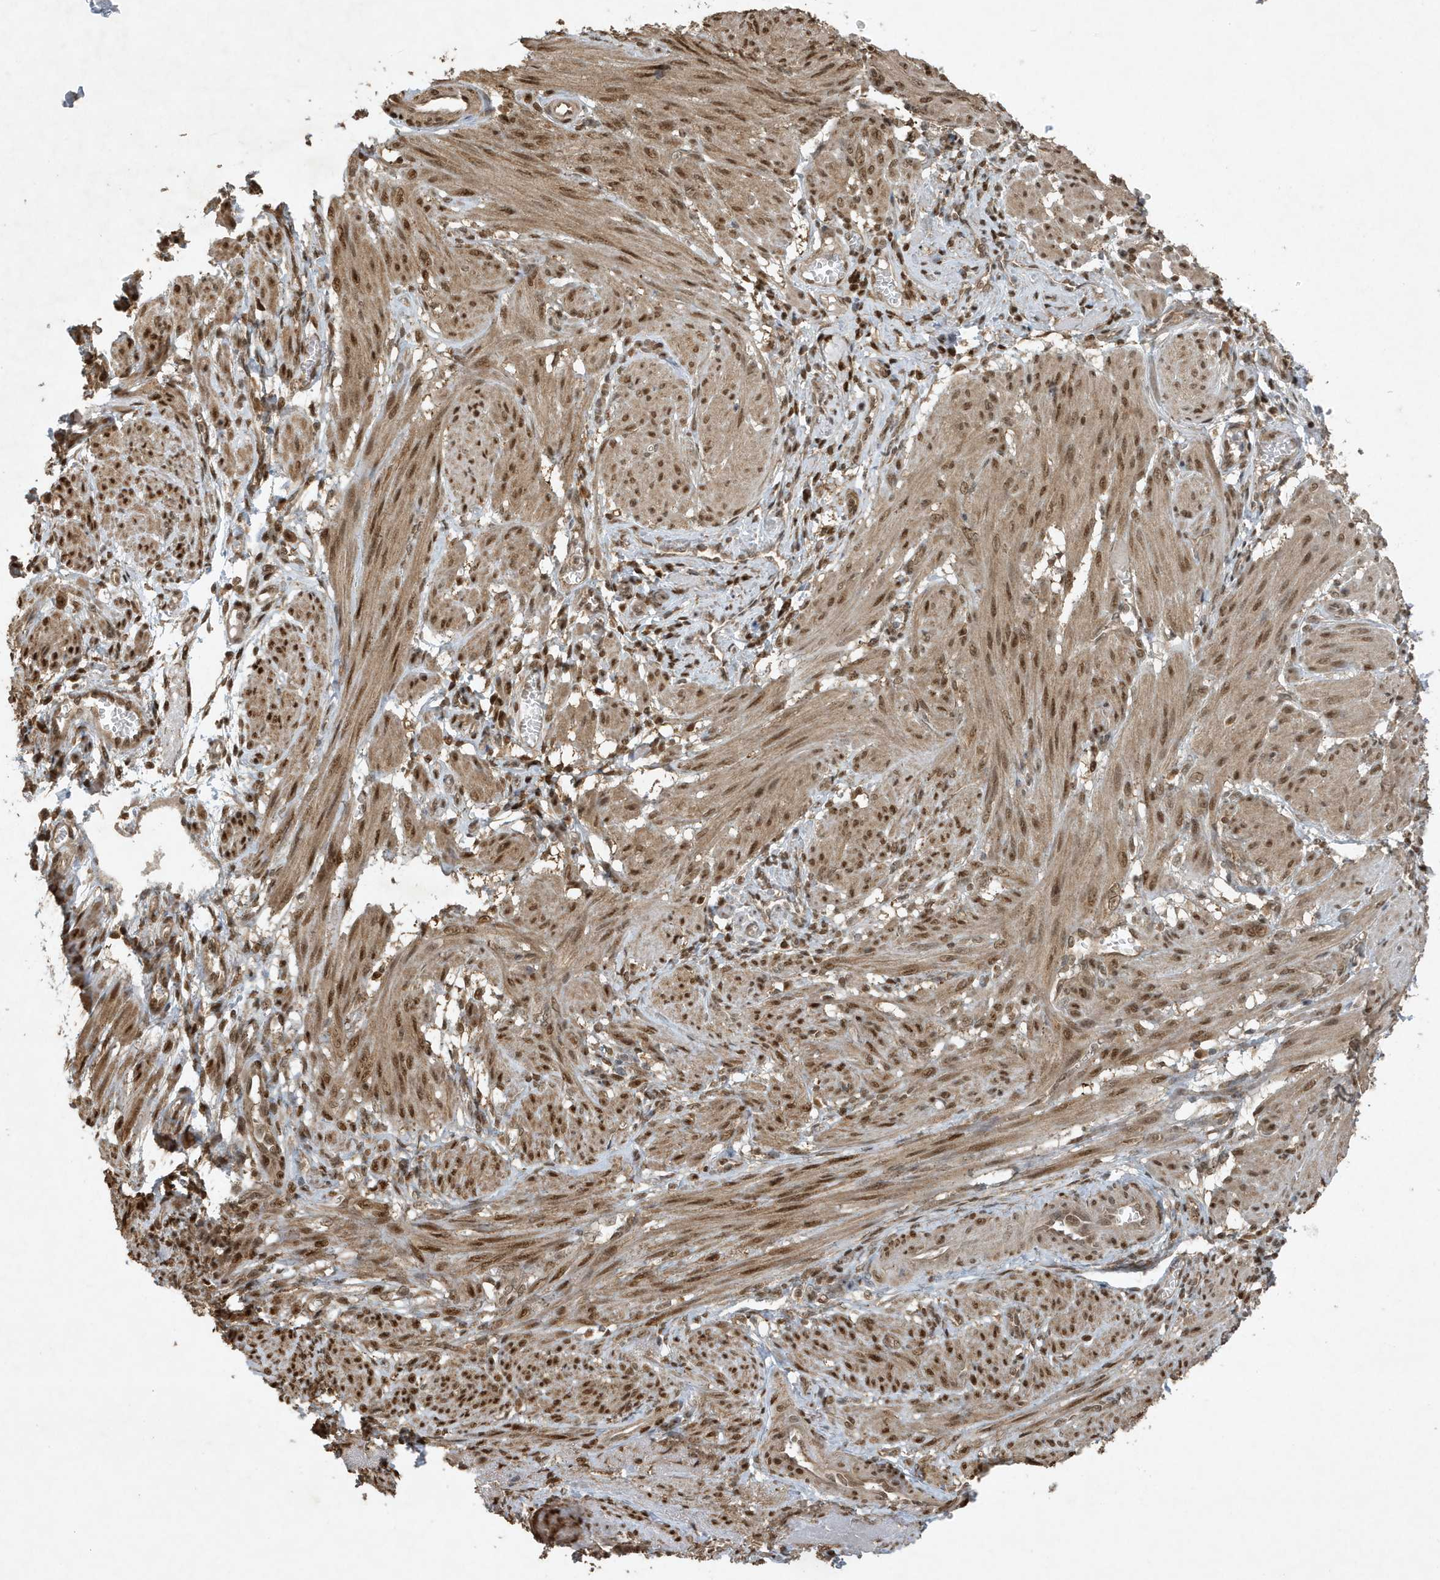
{"staining": {"intensity": "moderate", "quantity": ">75%", "location": "cytoplasmic/membranous,nuclear"}, "tissue": "smooth muscle", "cell_type": "Smooth muscle cells", "image_type": "normal", "snomed": [{"axis": "morphology", "description": "Normal tissue, NOS"}, {"axis": "topography", "description": "Smooth muscle"}], "caption": "The immunohistochemical stain highlights moderate cytoplasmic/membranous,nuclear staining in smooth muscle cells of normal smooth muscle.", "gene": "HSPA1A", "patient": {"sex": "female", "age": 39}}